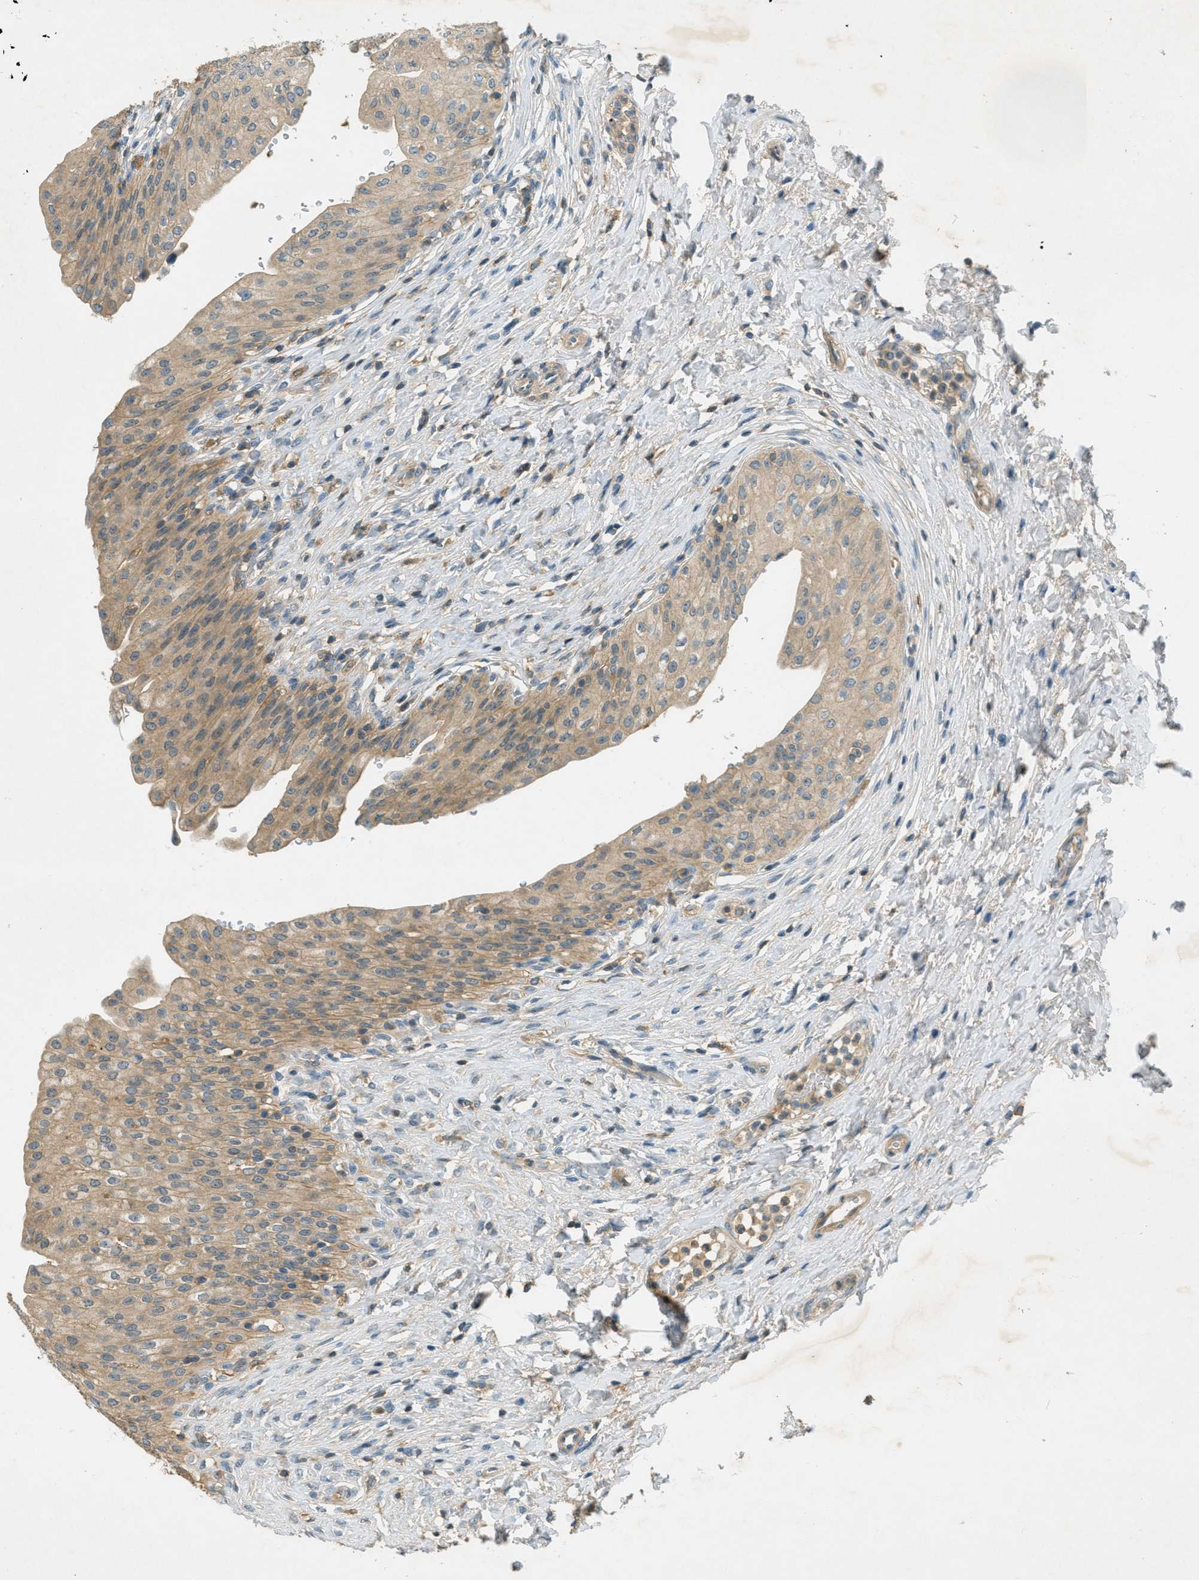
{"staining": {"intensity": "moderate", "quantity": ">75%", "location": "cytoplasmic/membranous"}, "tissue": "urinary bladder", "cell_type": "Urothelial cells", "image_type": "normal", "snomed": [{"axis": "morphology", "description": "Urothelial carcinoma, High grade"}, {"axis": "topography", "description": "Urinary bladder"}], "caption": "High-power microscopy captured an immunohistochemistry photomicrograph of normal urinary bladder, revealing moderate cytoplasmic/membranous expression in about >75% of urothelial cells. The staining is performed using DAB (3,3'-diaminobenzidine) brown chromogen to label protein expression. The nuclei are counter-stained blue using hematoxylin.", "gene": "NUDT4B", "patient": {"sex": "male", "age": 46}}